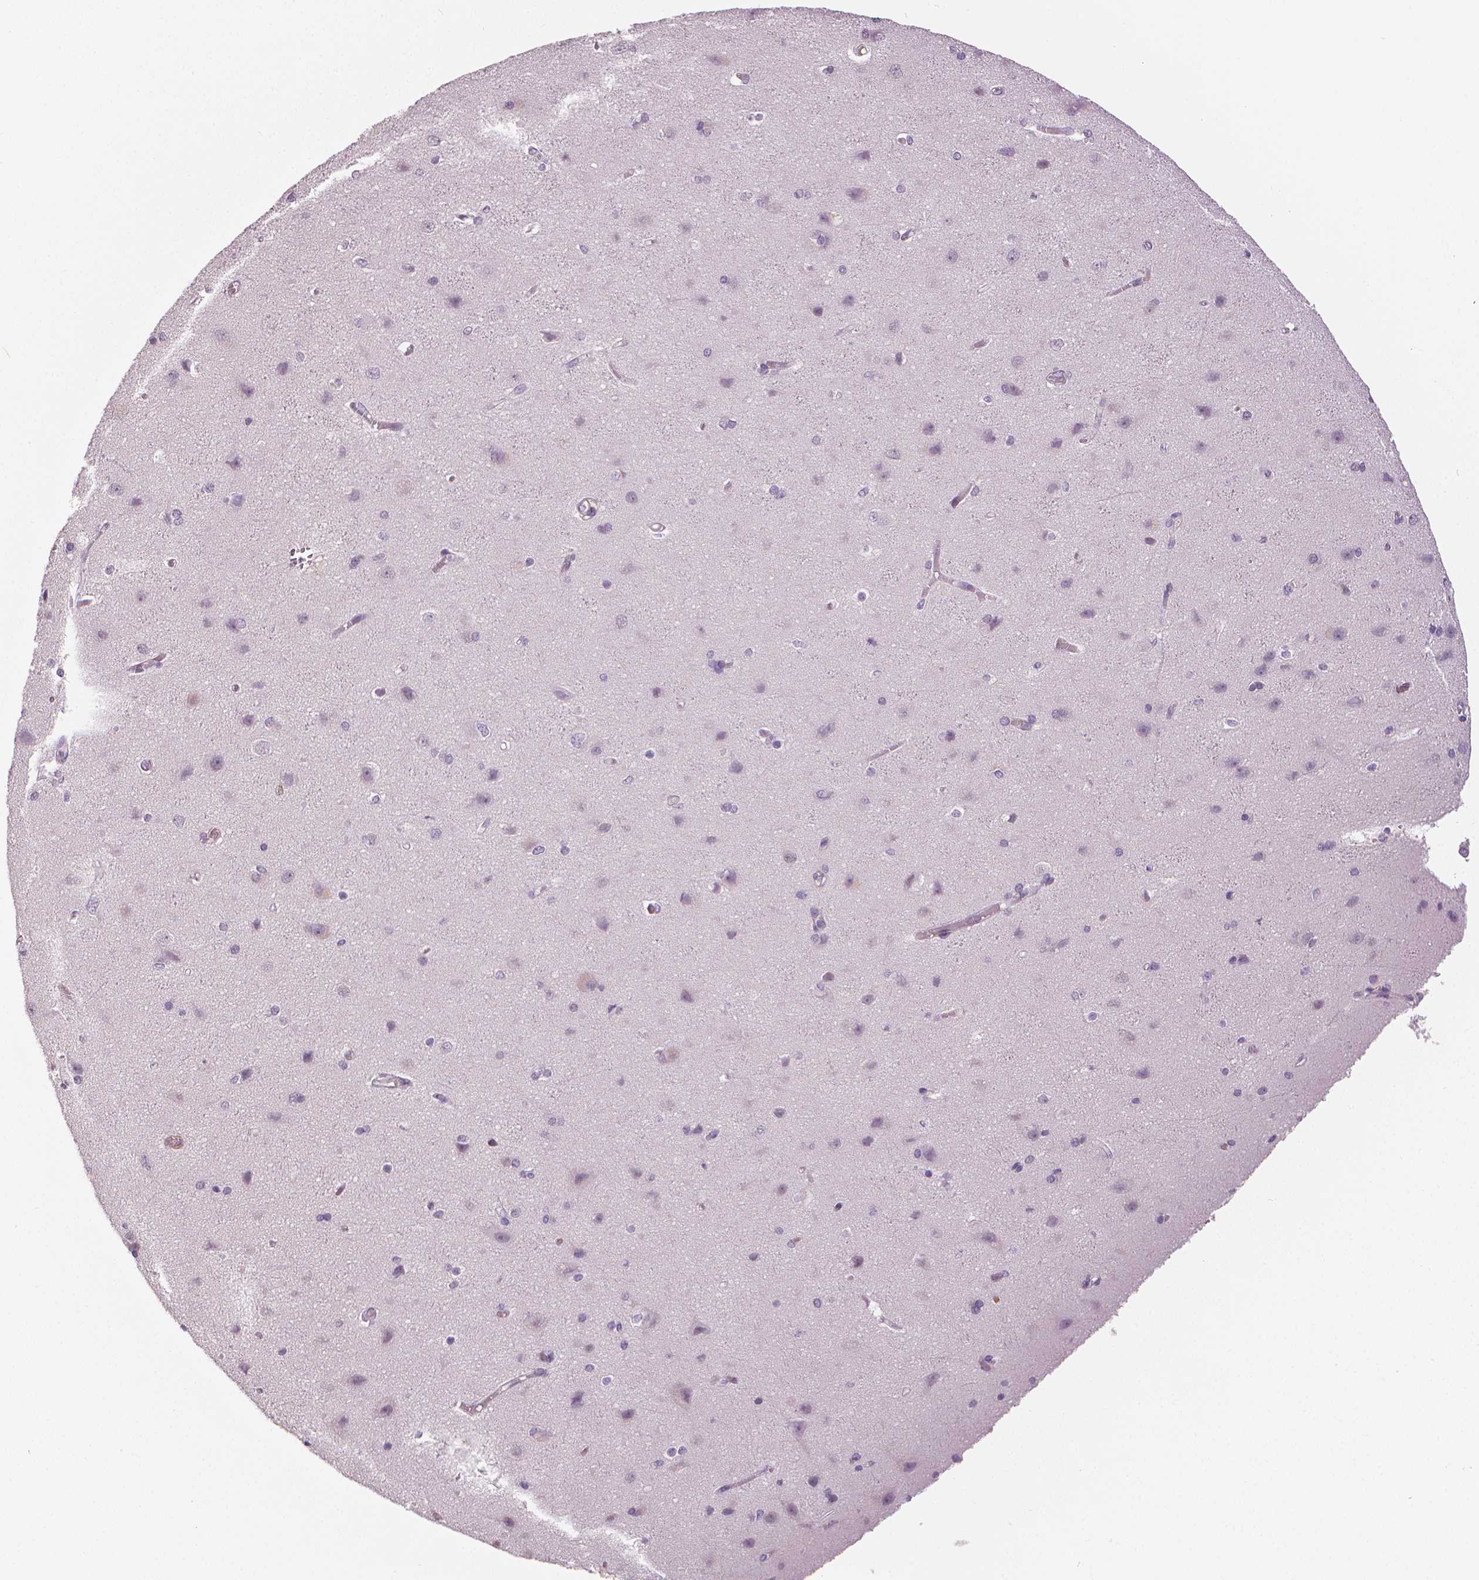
{"staining": {"intensity": "negative", "quantity": "none", "location": "none"}, "tissue": "cerebral cortex", "cell_type": "Endothelial cells", "image_type": "normal", "snomed": [{"axis": "morphology", "description": "Normal tissue, NOS"}, {"axis": "topography", "description": "Cerebral cortex"}], "caption": "This is an IHC photomicrograph of normal cerebral cortex. There is no staining in endothelial cells.", "gene": "MKI67", "patient": {"sex": "male", "age": 37}}